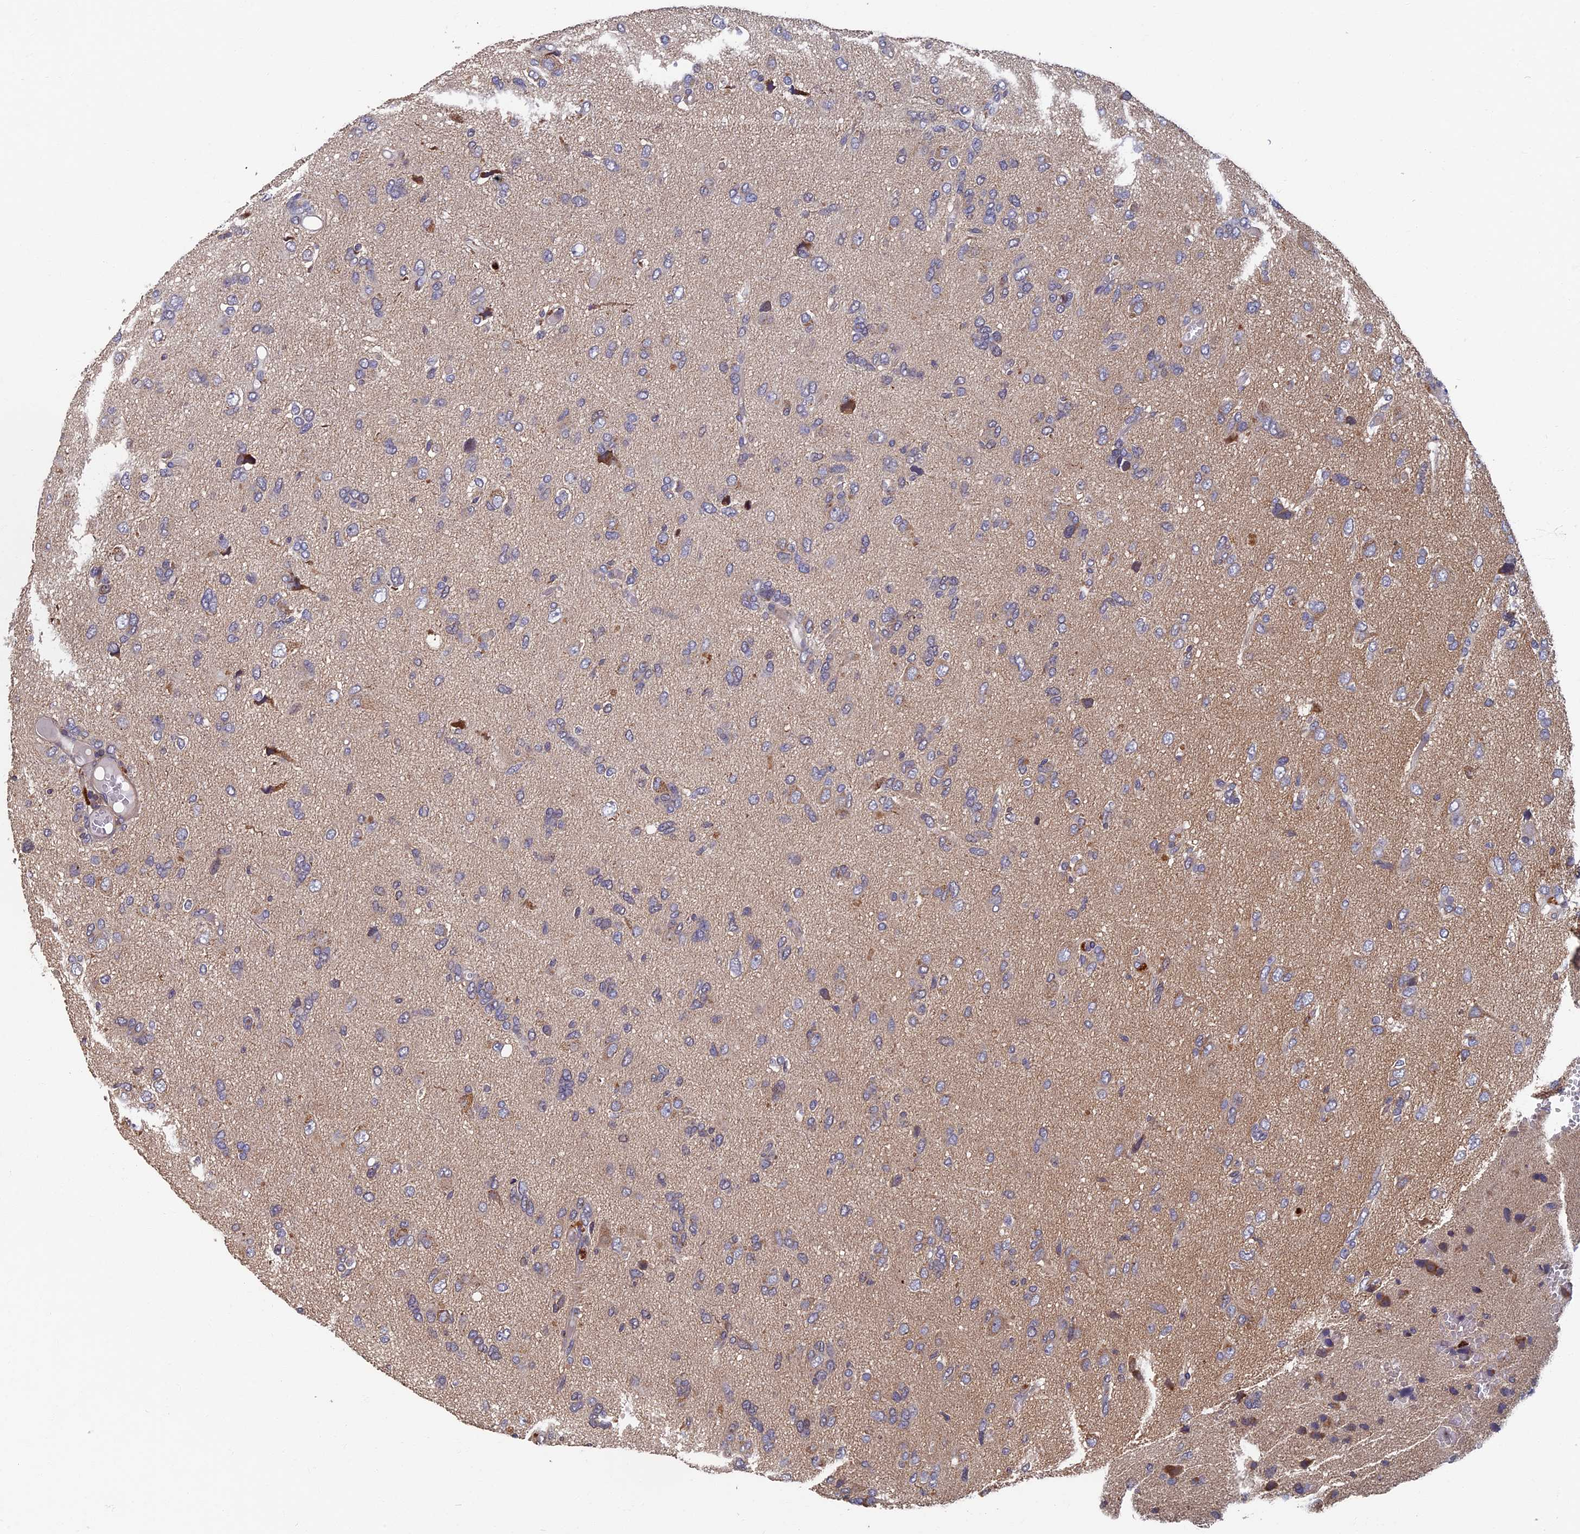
{"staining": {"intensity": "negative", "quantity": "none", "location": "none"}, "tissue": "glioma", "cell_type": "Tumor cells", "image_type": "cancer", "snomed": [{"axis": "morphology", "description": "Glioma, malignant, High grade"}, {"axis": "topography", "description": "Brain"}], "caption": "There is no significant staining in tumor cells of high-grade glioma (malignant).", "gene": "TNK2", "patient": {"sex": "female", "age": 59}}